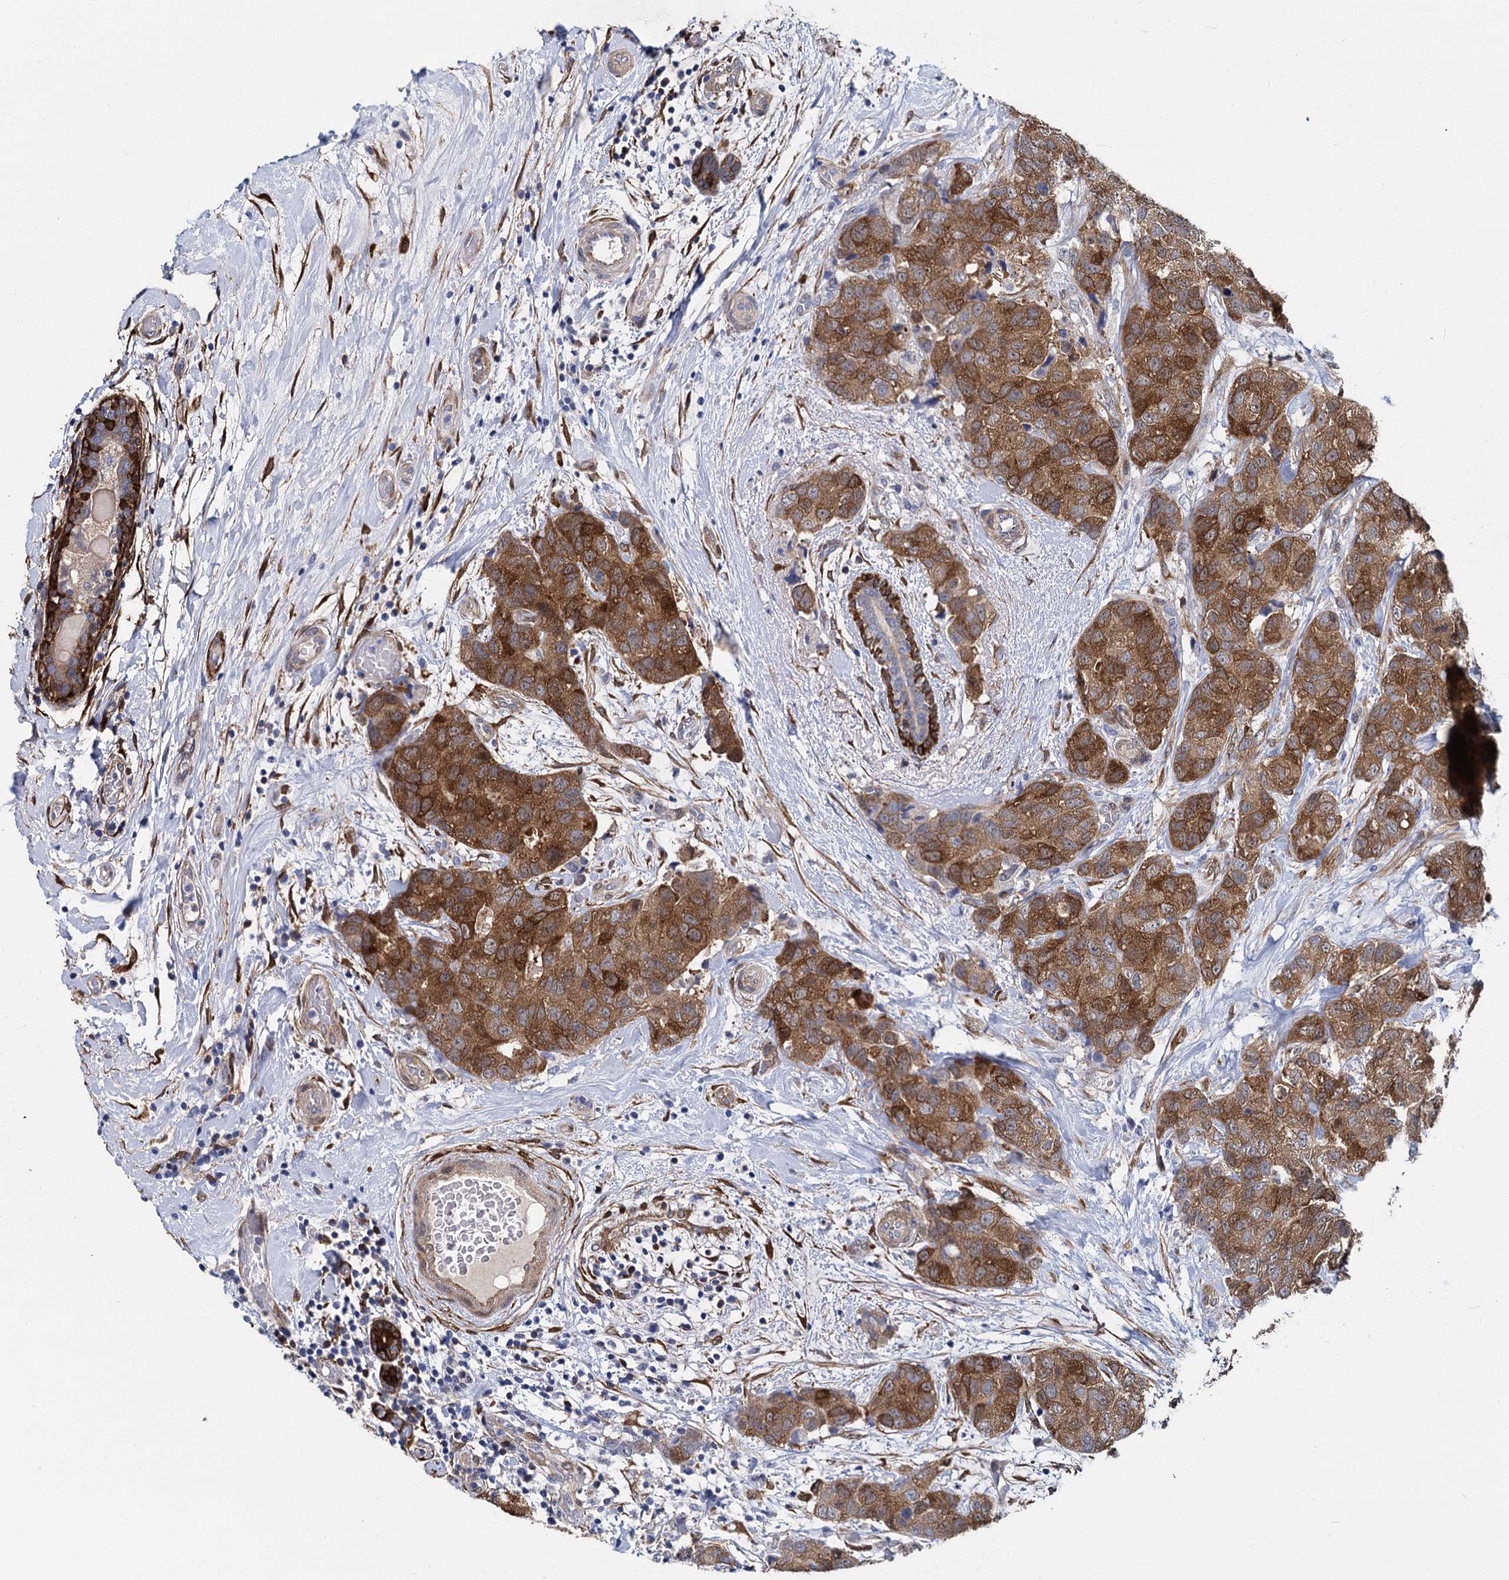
{"staining": {"intensity": "strong", "quantity": ">75%", "location": "cytoplasmic/membranous"}, "tissue": "breast cancer", "cell_type": "Tumor cells", "image_type": "cancer", "snomed": [{"axis": "morphology", "description": "Duct carcinoma"}, {"axis": "topography", "description": "Breast"}], "caption": "Invasive ductal carcinoma (breast) stained with IHC reveals strong cytoplasmic/membranous expression in approximately >75% of tumor cells.", "gene": "GSTM3", "patient": {"sex": "female", "age": 62}}